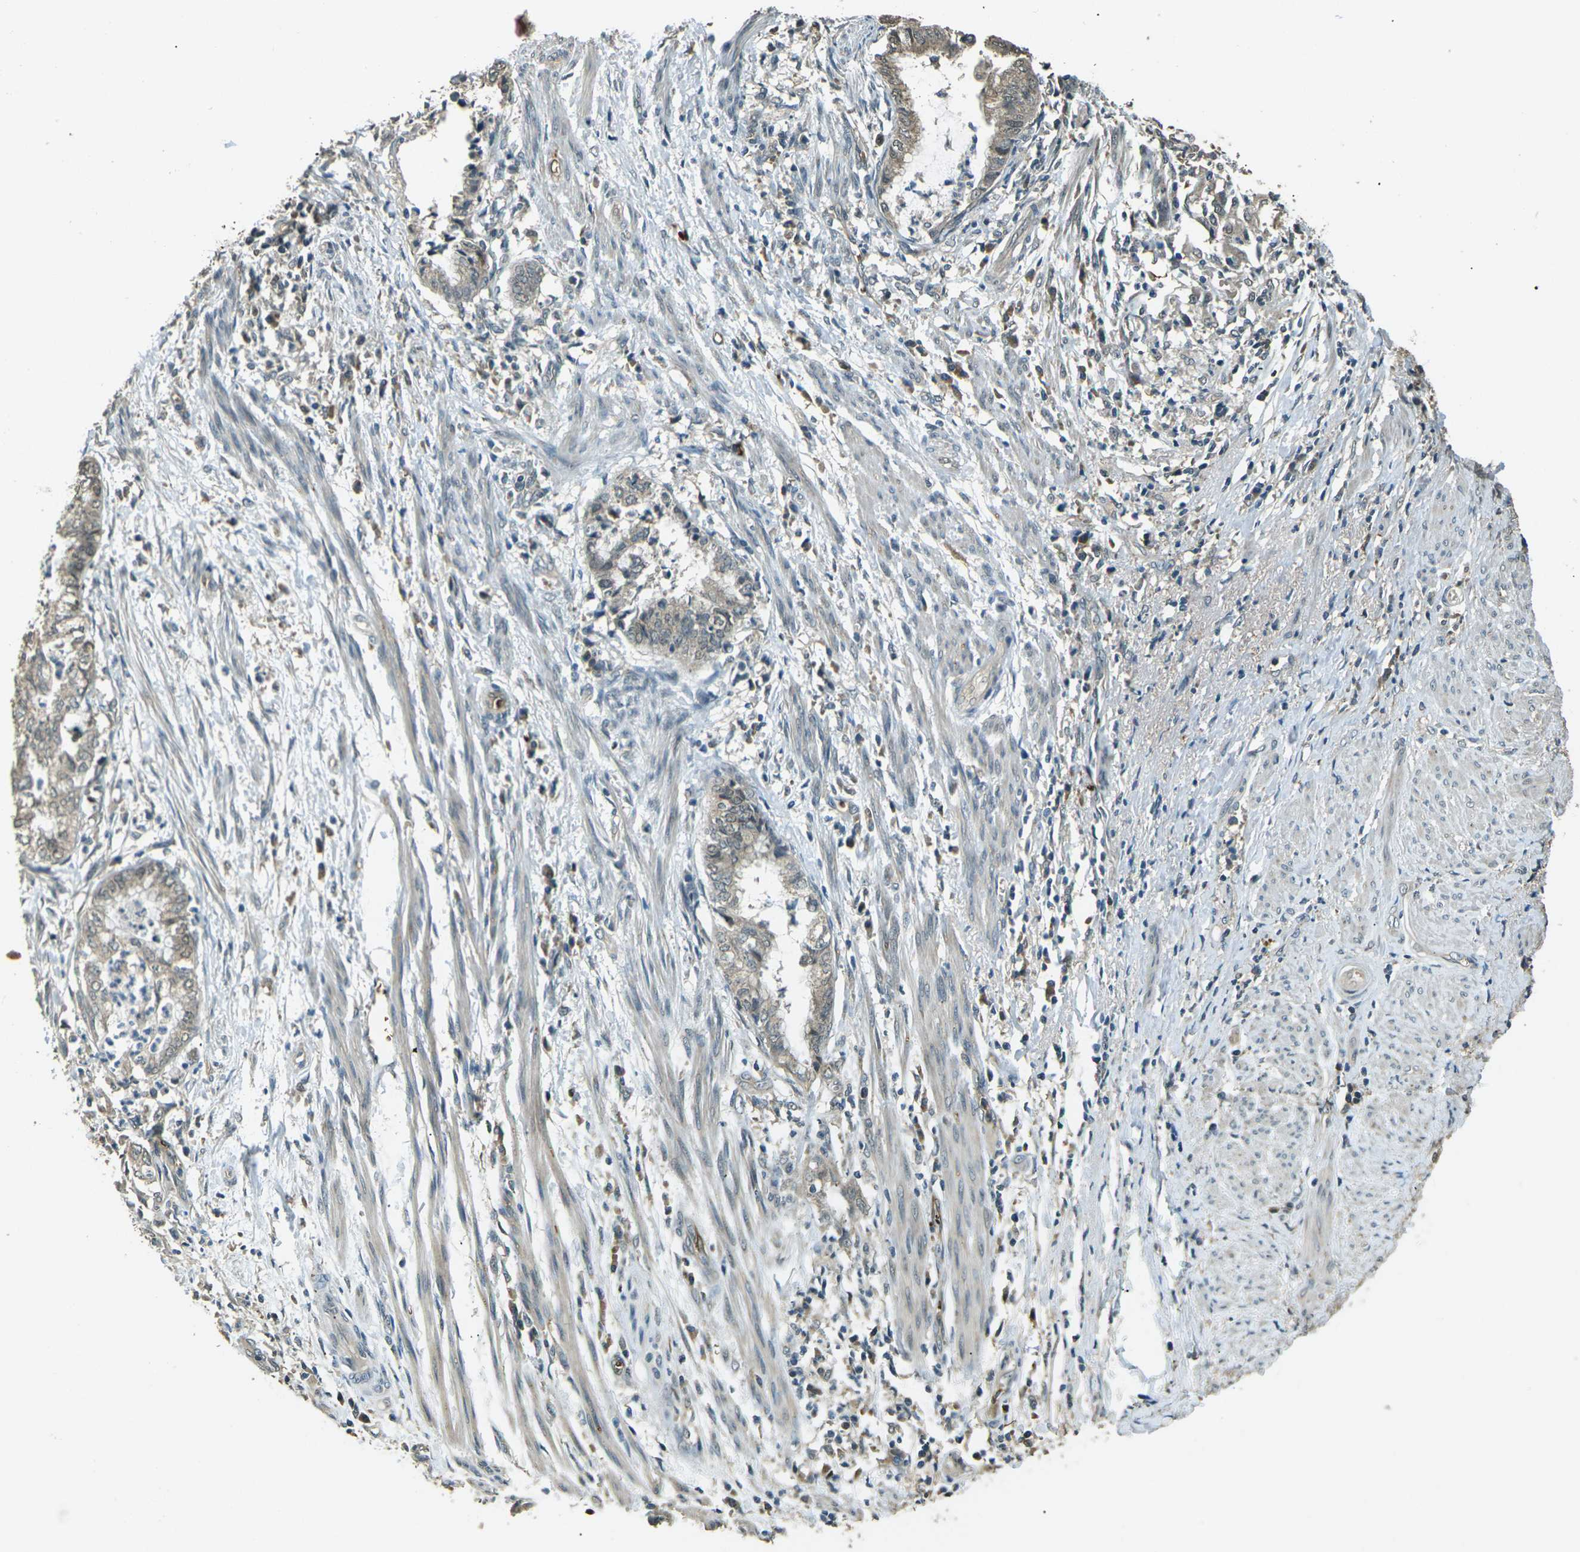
{"staining": {"intensity": "weak", "quantity": ">75%", "location": "cytoplasmic/membranous"}, "tissue": "endometrial cancer", "cell_type": "Tumor cells", "image_type": "cancer", "snomed": [{"axis": "morphology", "description": "Necrosis, NOS"}, {"axis": "morphology", "description": "Adenocarcinoma, NOS"}, {"axis": "topography", "description": "Endometrium"}], "caption": "Weak cytoplasmic/membranous protein staining is identified in approximately >75% of tumor cells in endometrial adenocarcinoma.", "gene": "TOR1A", "patient": {"sex": "female", "age": 79}}